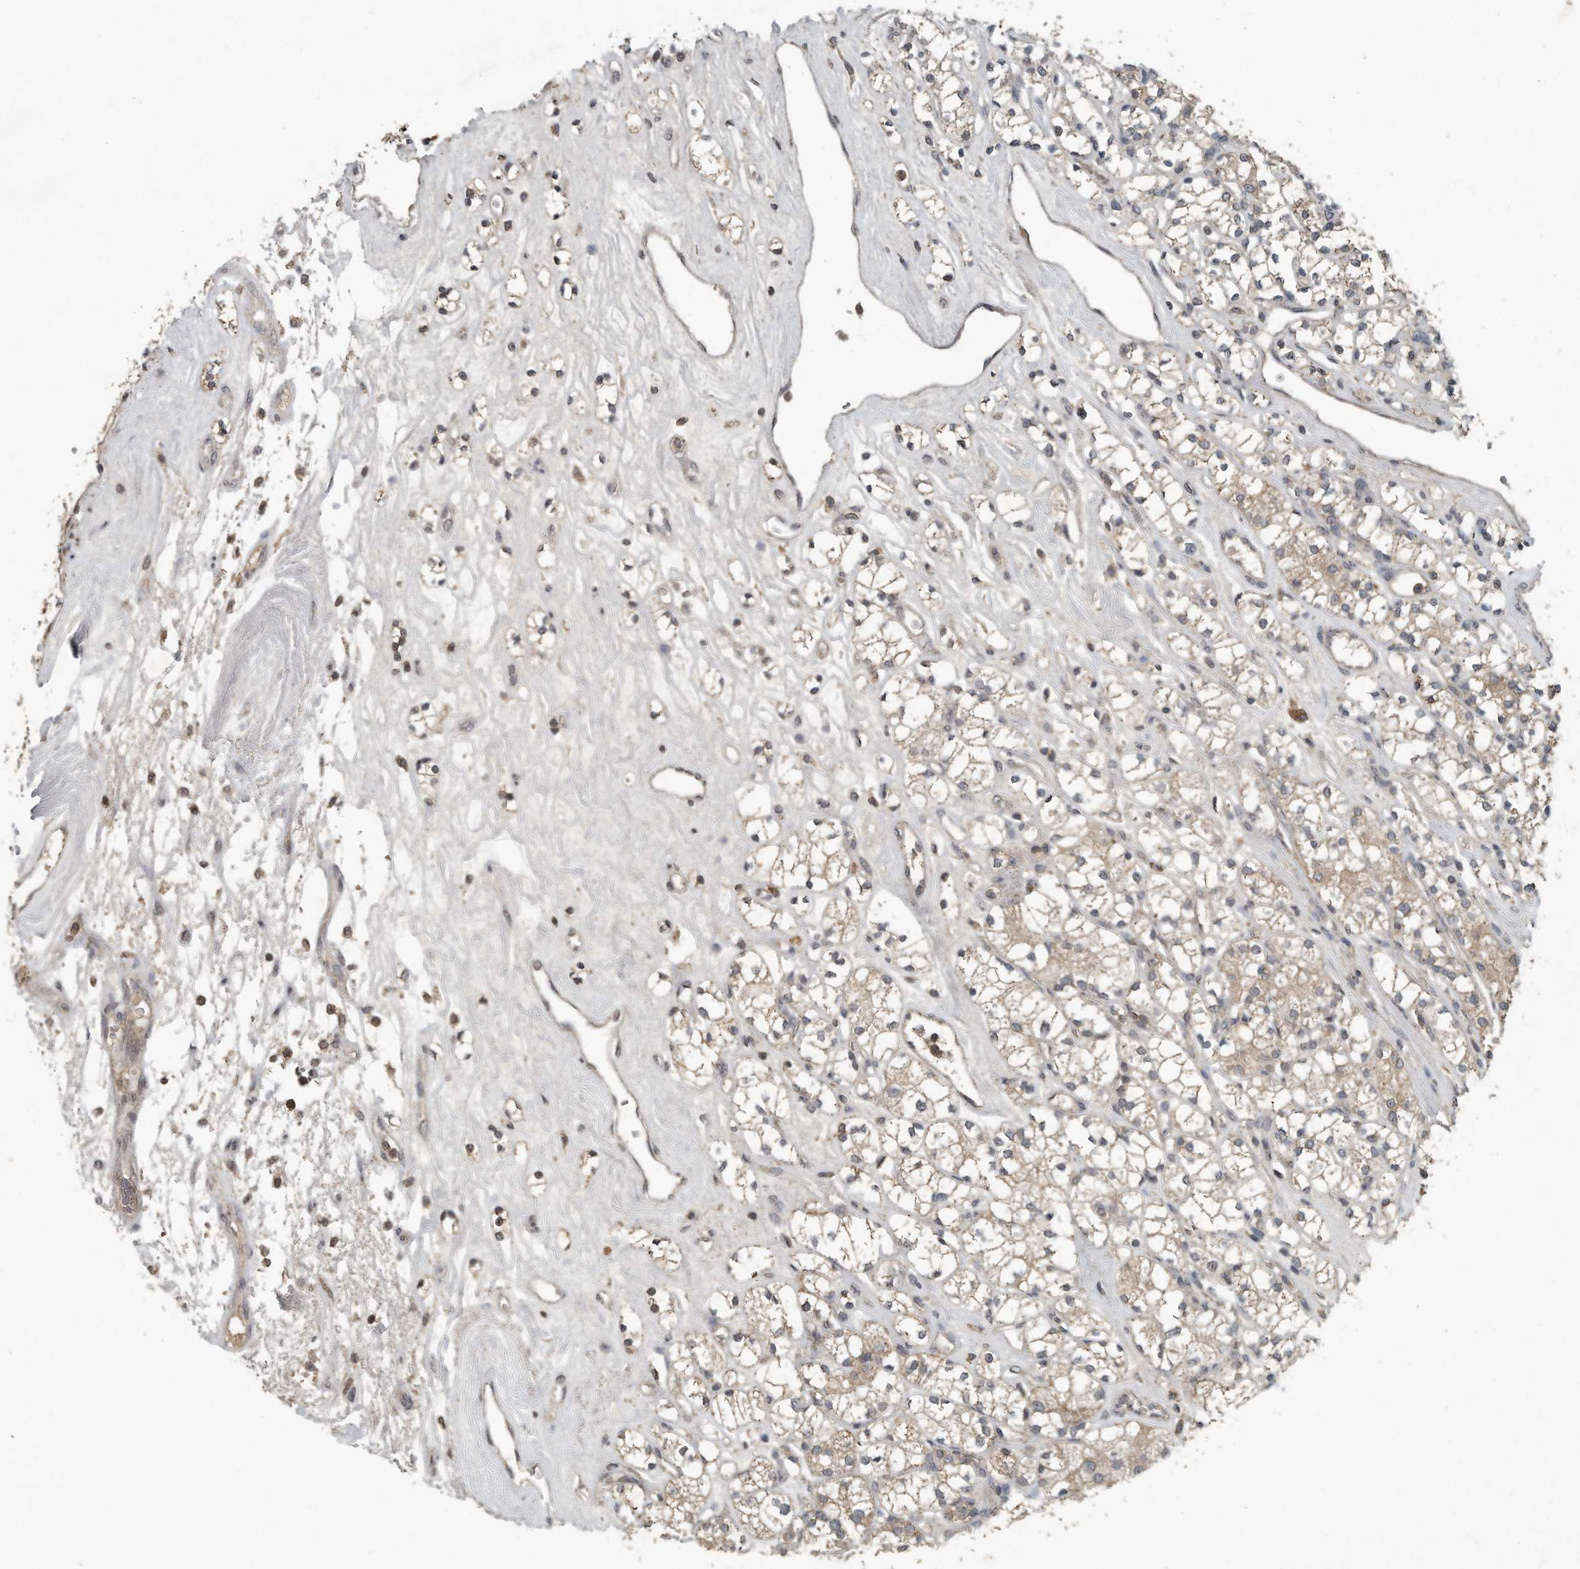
{"staining": {"intensity": "weak", "quantity": ">75%", "location": "cytoplasmic/membranous"}, "tissue": "renal cancer", "cell_type": "Tumor cells", "image_type": "cancer", "snomed": [{"axis": "morphology", "description": "Adenocarcinoma, NOS"}, {"axis": "topography", "description": "Kidney"}], "caption": "Approximately >75% of tumor cells in human renal cancer (adenocarcinoma) exhibit weak cytoplasmic/membranous protein expression as visualized by brown immunohistochemical staining.", "gene": "IL6ST", "patient": {"sex": "male", "age": 77}}